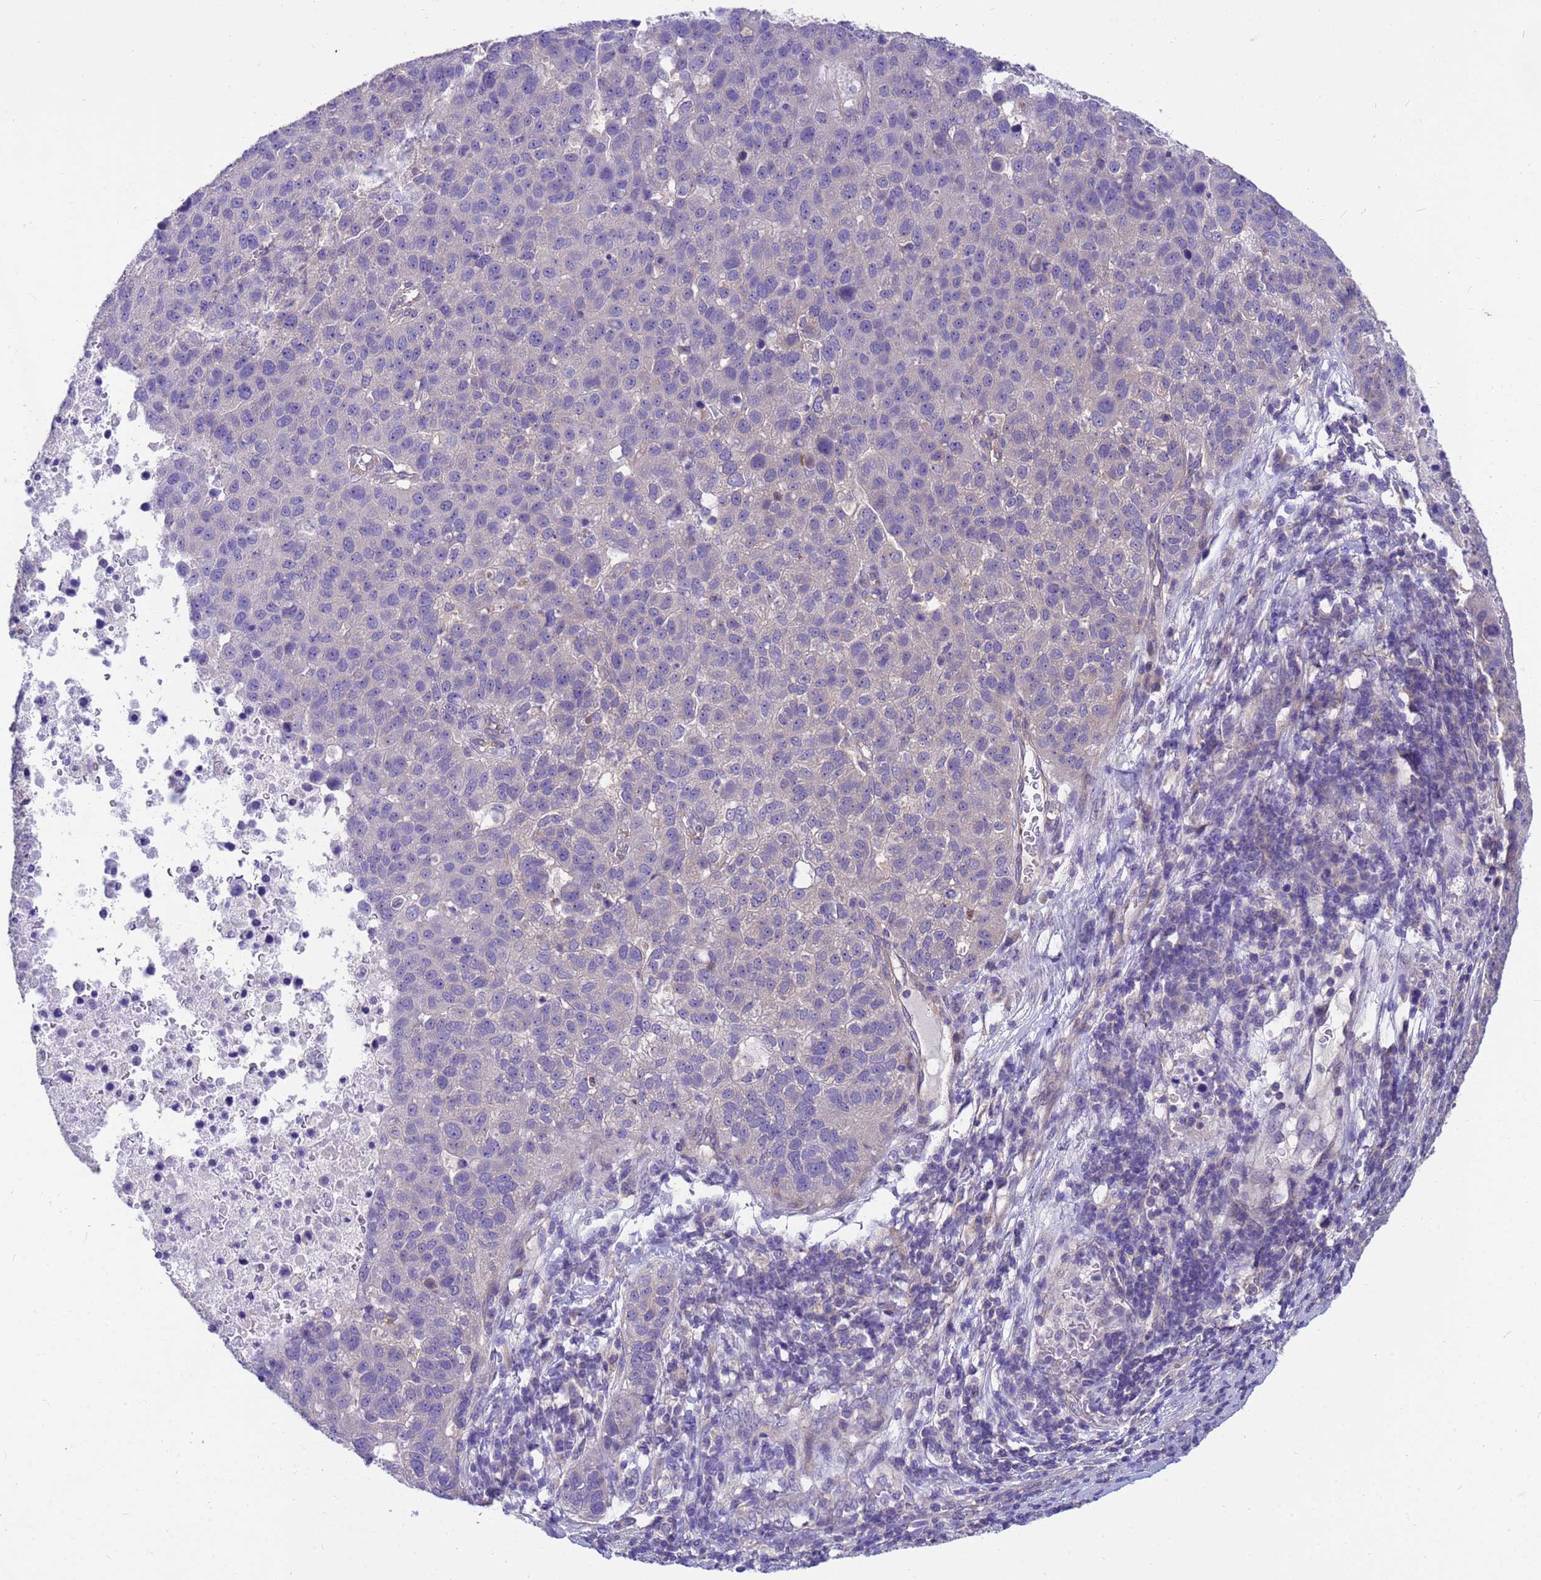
{"staining": {"intensity": "negative", "quantity": "none", "location": "none"}, "tissue": "pancreatic cancer", "cell_type": "Tumor cells", "image_type": "cancer", "snomed": [{"axis": "morphology", "description": "Adenocarcinoma, NOS"}, {"axis": "topography", "description": "Pancreas"}], "caption": "The histopathology image exhibits no significant positivity in tumor cells of adenocarcinoma (pancreatic). (DAB (3,3'-diaminobenzidine) IHC visualized using brightfield microscopy, high magnification).", "gene": "PPP2CB", "patient": {"sex": "female", "age": 61}}